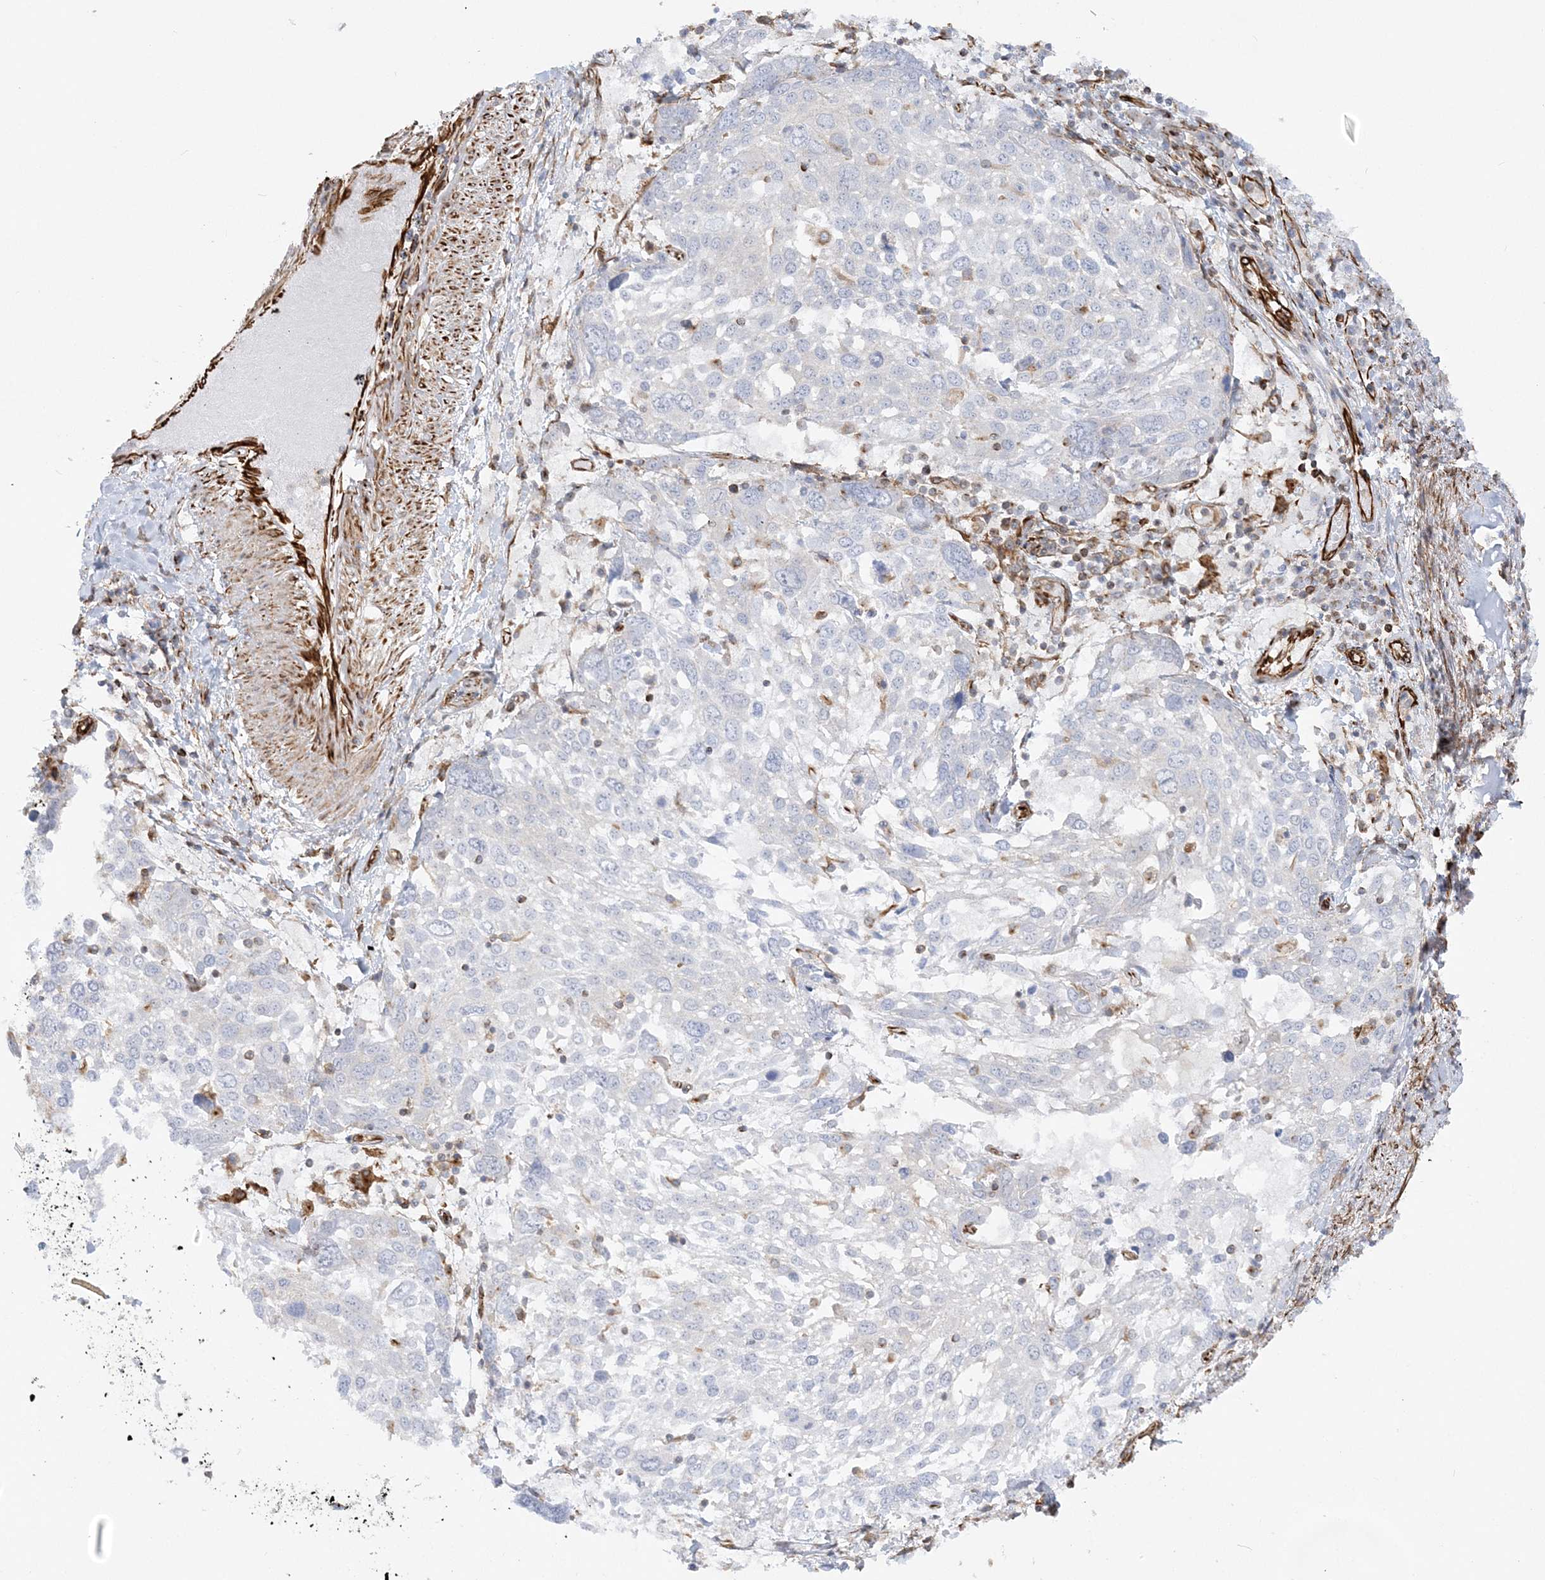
{"staining": {"intensity": "negative", "quantity": "none", "location": "none"}, "tissue": "lung cancer", "cell_type": "Tumor cells", "image_type": "cancer", "snomed": [{"axis": "morphology", "description": "Squamous cell carcinoma, NOS"}, {"axis": "topography", "description": "Lung"}], "caption": "There is no significant staining in tumor cells of lung cancer (squamous cell carcinoma).", "gene": "SCLT1", "patient": {"sex": "male", "age": 65}}